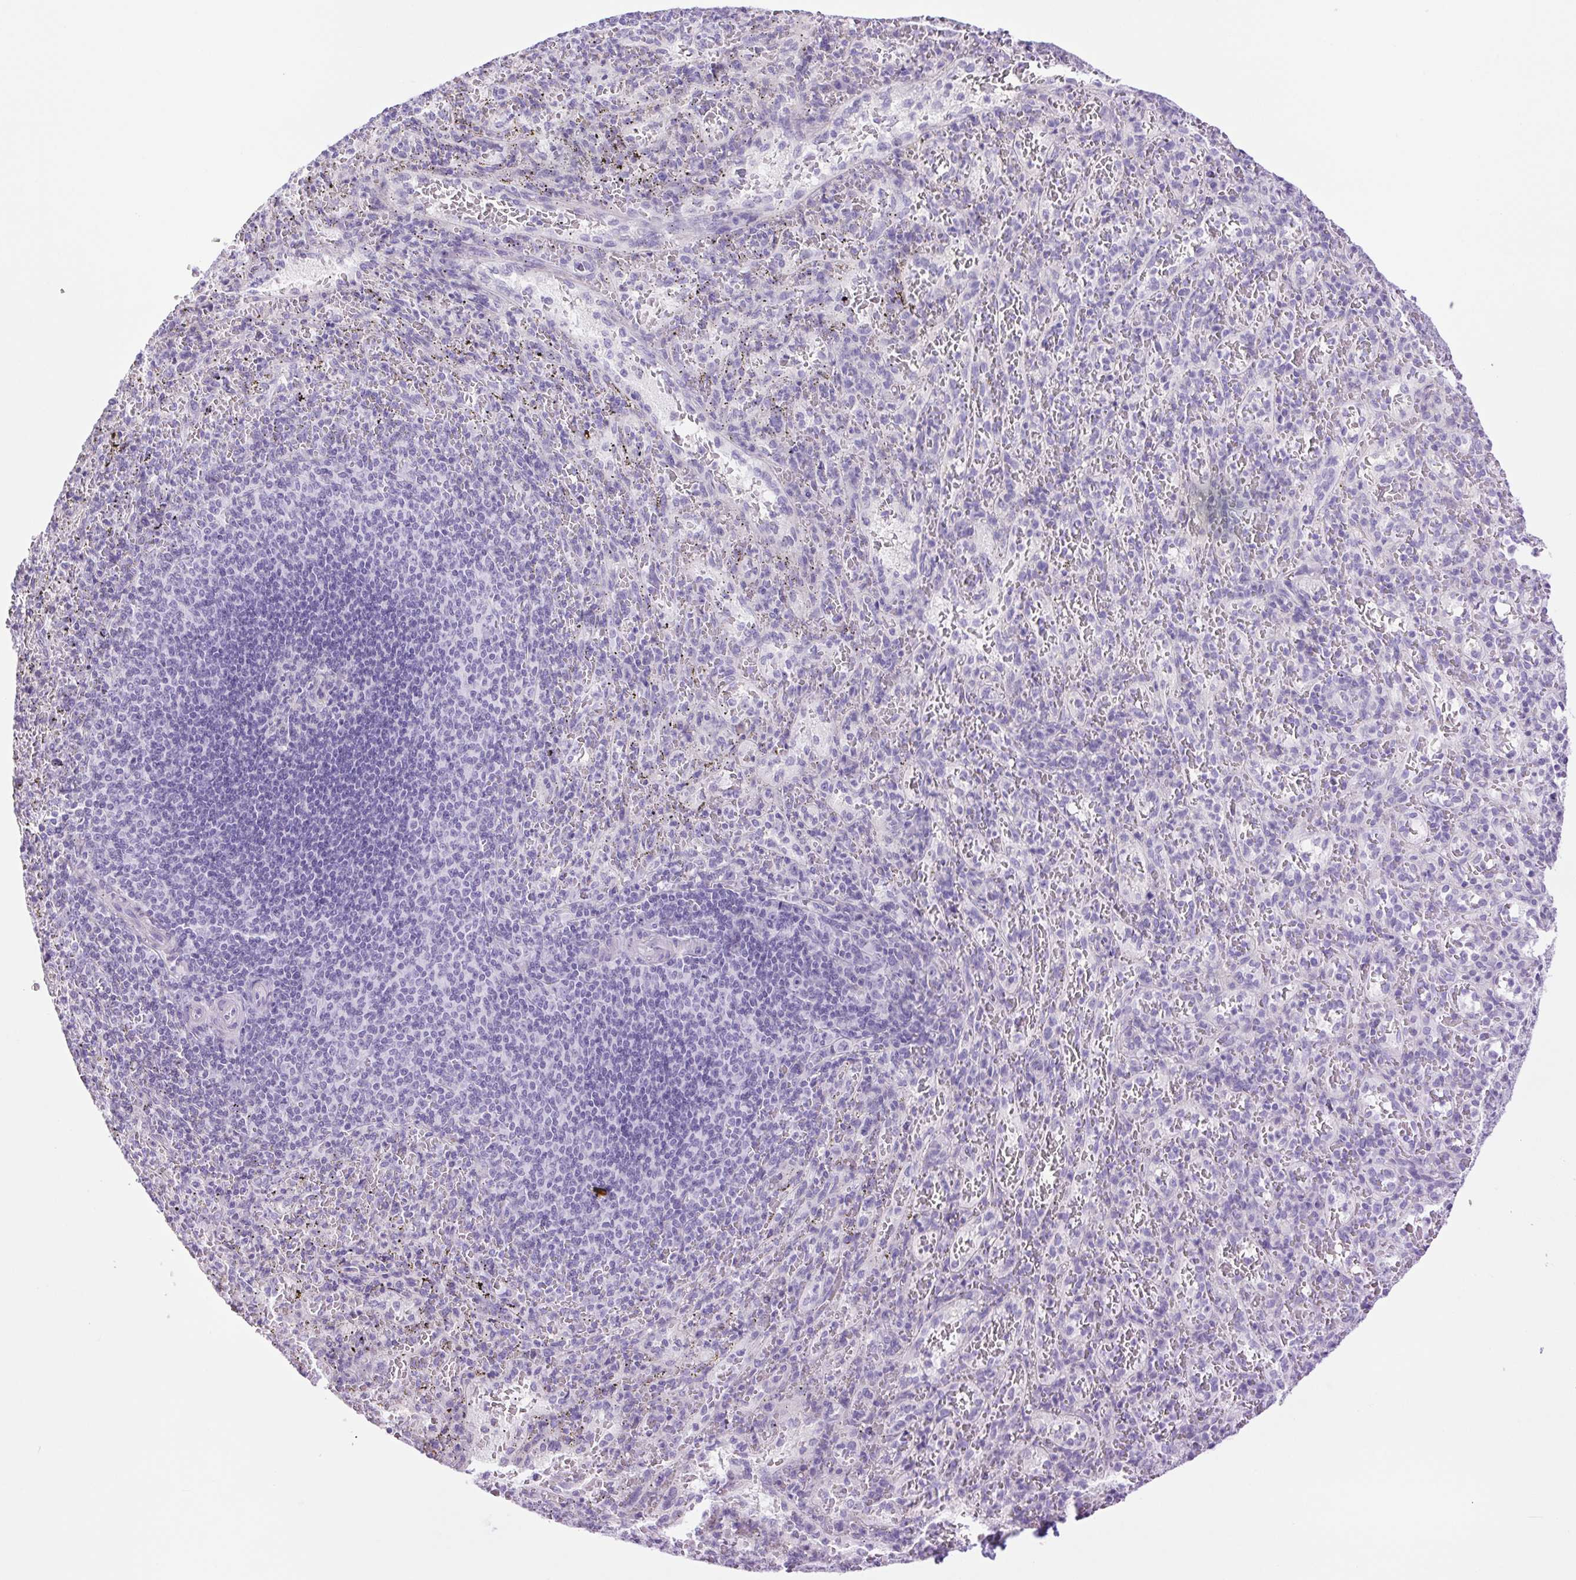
{"staining": {"intensity": "negative", "quantity": "none", "location": "none"}, "tissue": "spleen", "cell_type": "Cells in red pulp", "image_type": "normal", "snomed": [{"axis": "morphology", "description": "Normal tissue, NOS"}, {"axis": "topography", "description": "Spleen"}], "caption": "Immunohistochemical staining of unremarkable human spleen displays no significant positivity in cells in red pulp. (Stains: DAB immunohistochemistry (IHC) with hematoxylin counter stain, Microscopy: brightfield microscopy at high magnification).", "gene": "CDSN", "patient": {"sex": "male", "age": 57}}